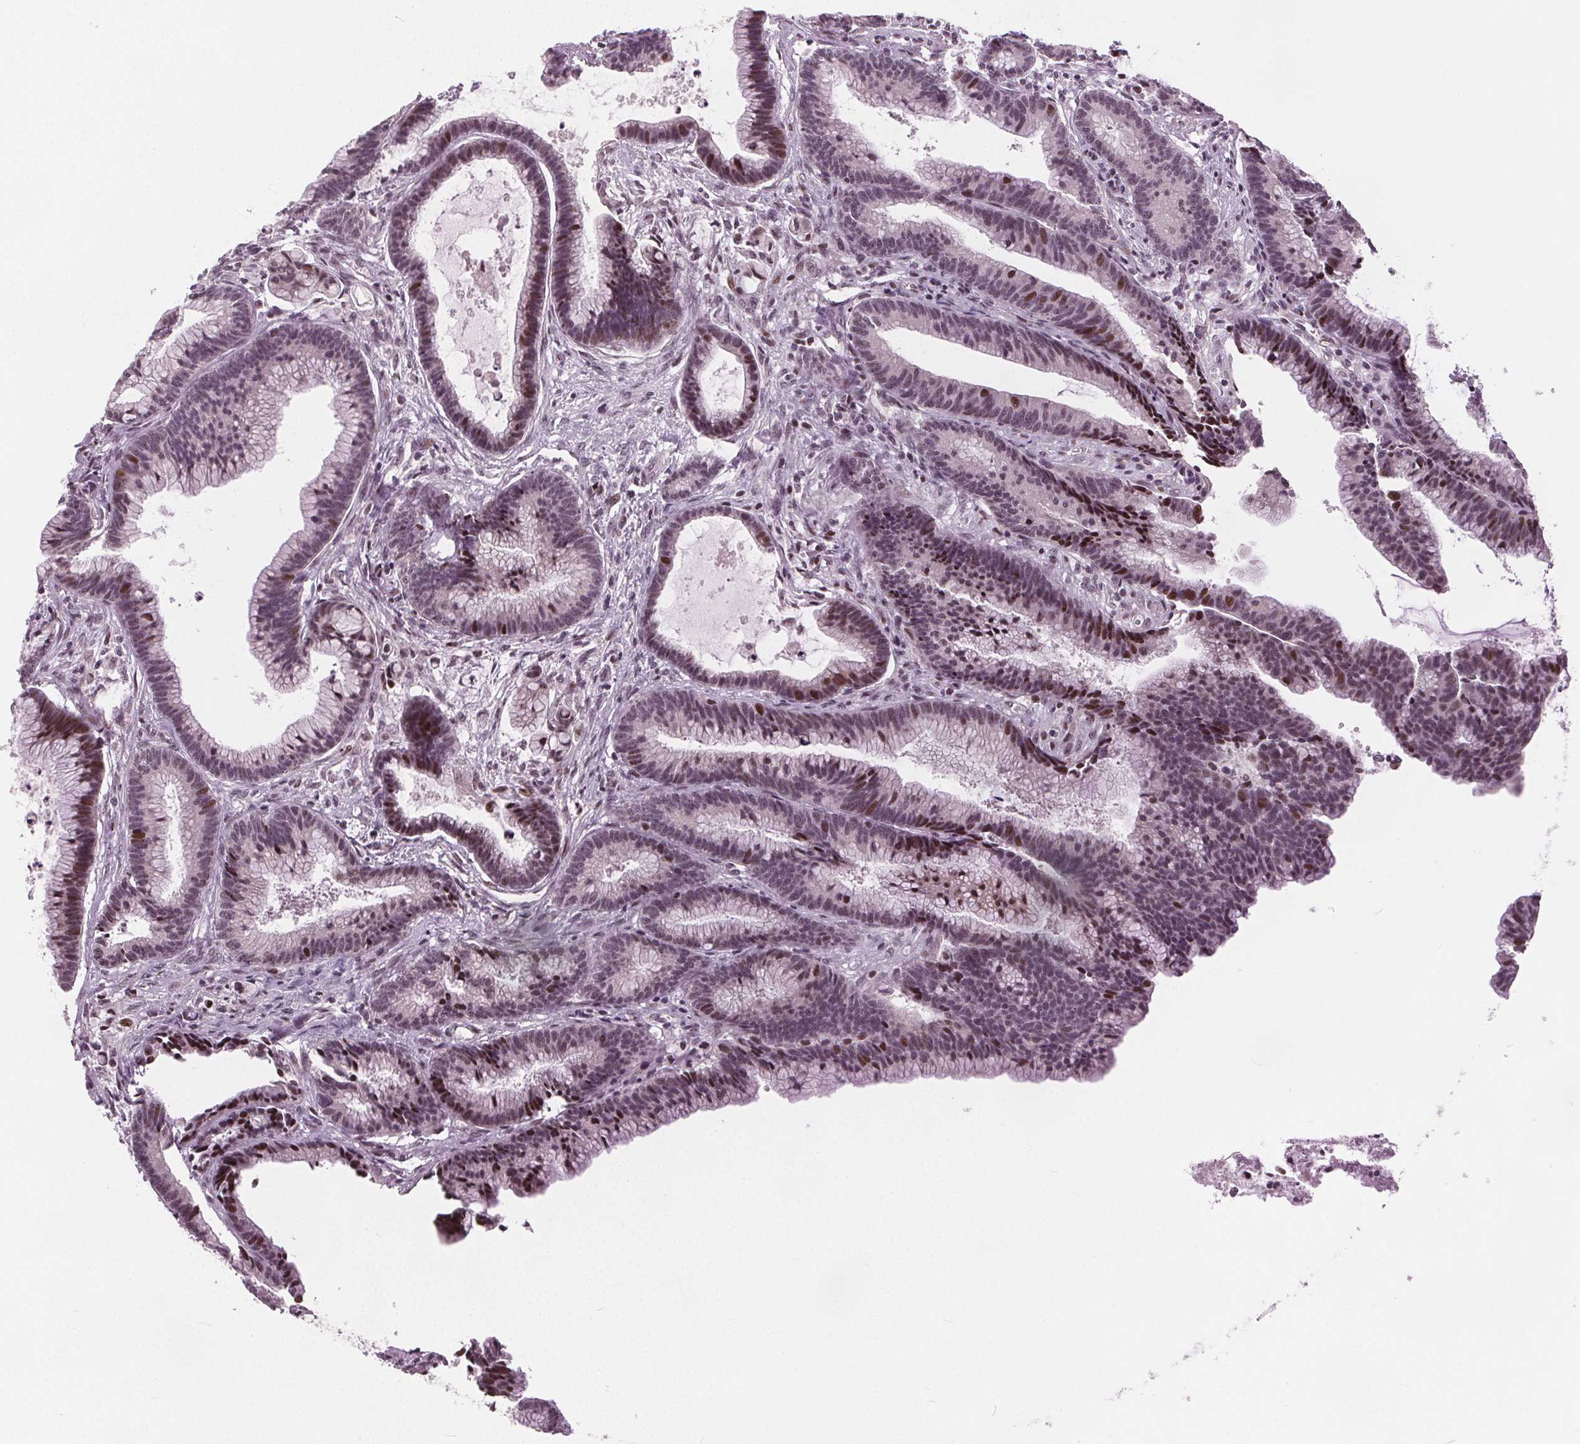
{"staining": {"intensity": "moderate", "quantity": ">75%", "location": "nuclear"}, "tissue": "colorectal cancer", "cell_type": "Tumor cells", "image_type": "cancer", "snomed": [{"axis": "morphology", "description": "Adenocarcinoma, NOS"}, {"axis": "topography", "description": "Colon"}], "caption": "Colorectal adenocarcinoma stained with DAB (3,3'-diaminobenzidine) immunohistochemistry (IHC) reveals medium levels of moderate nuclear positivity in approximately >75% of tumor cells.", "gene": "TTC34", "patient": {"sex": "female", "age": 78}}